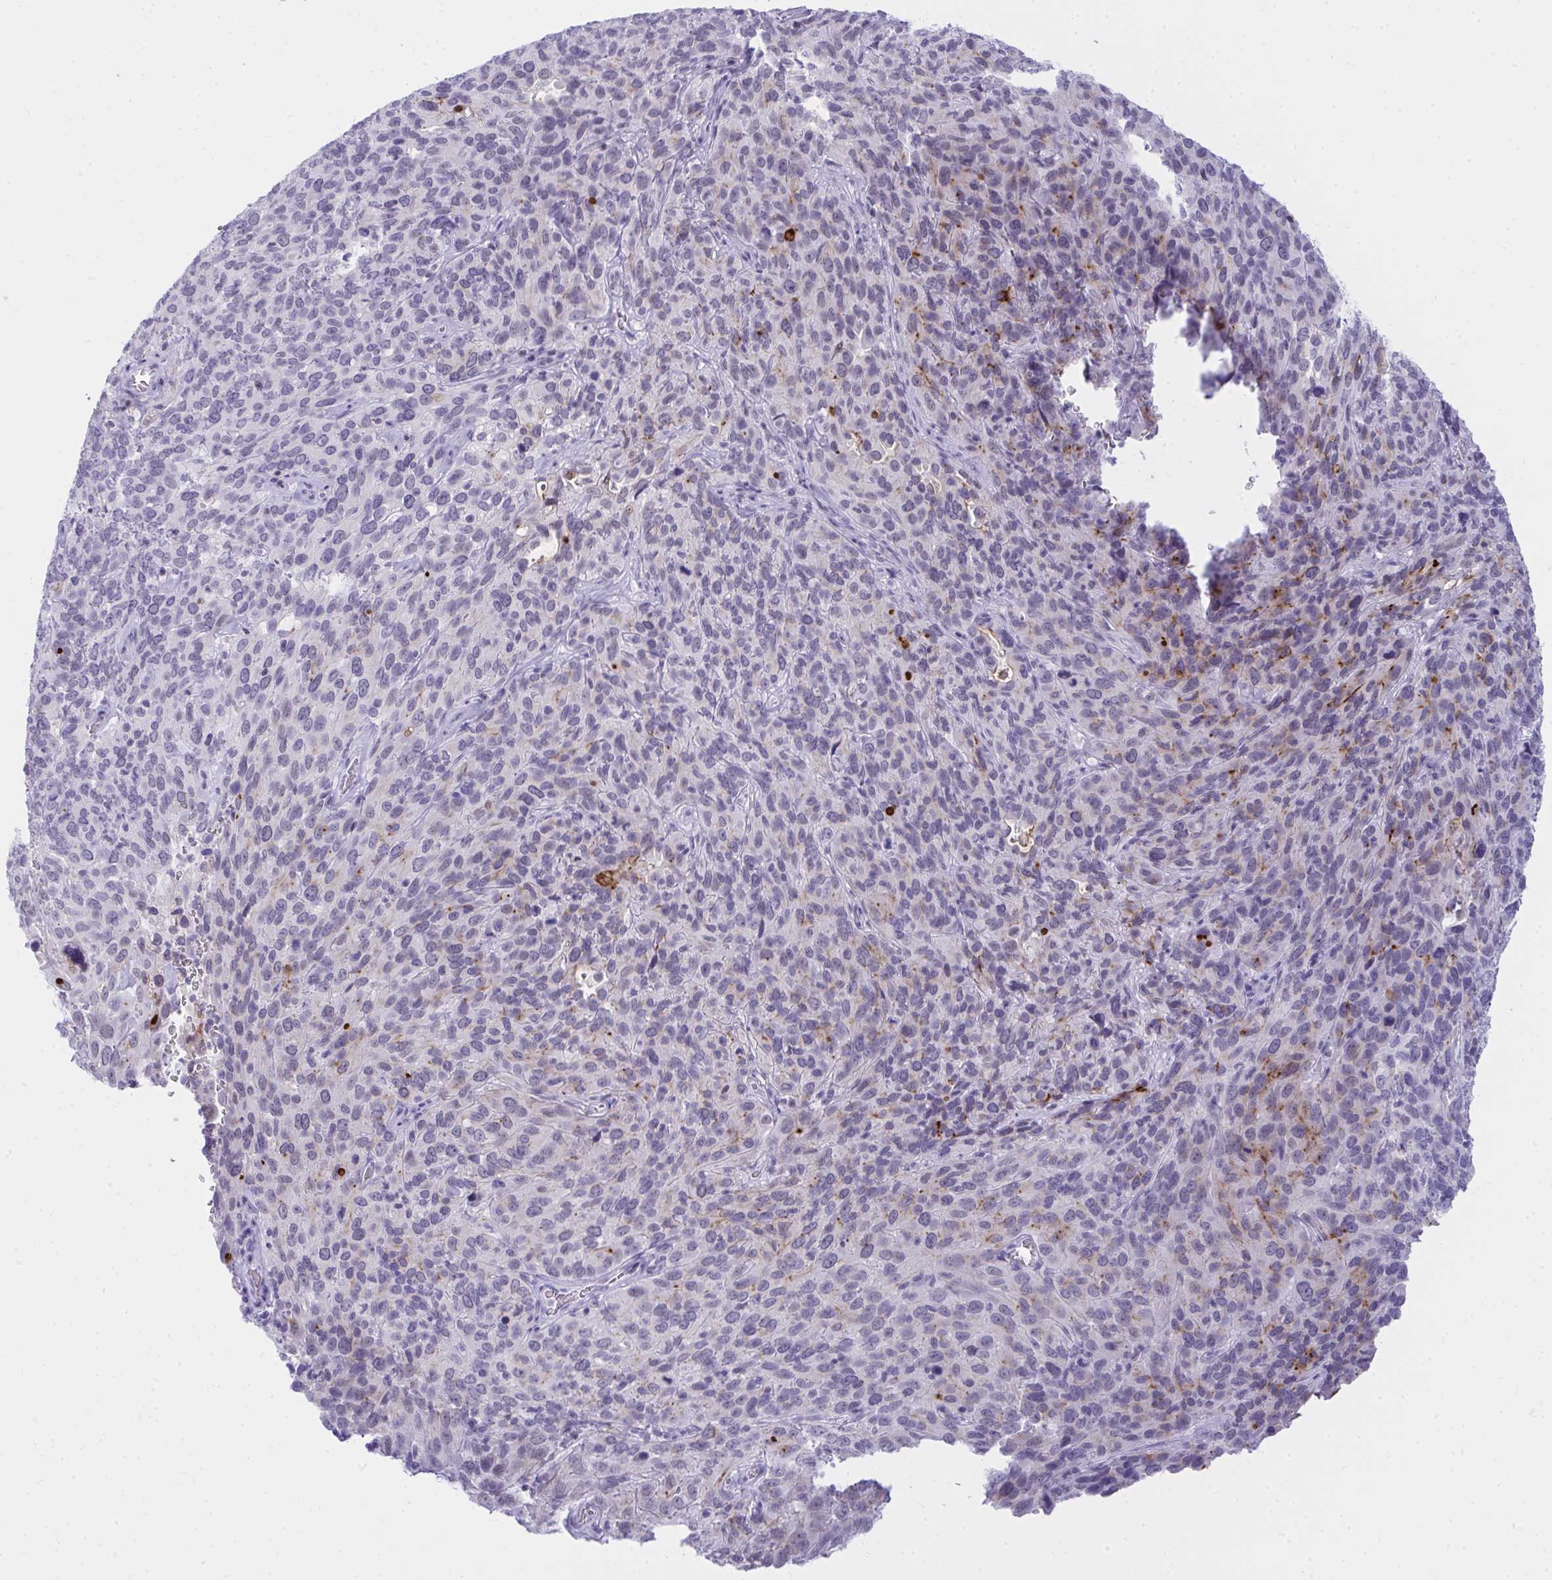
{"staining": {"intensity": "moderate", "quantity": "<25%", "location": "cytoplasmic/membranous"}, "tissue": "cervical cancer", "cell_type": "Tumor cells", "image_type": "cancer", "snomed": [{"axis": "morphology", "description": "Squamous cell carcinoma, NOS"}, {"axis": "topography", "description": "Cervix"}], "caption": "This is a photomicrograph of immunohistochemistry (IHC) staining of cervical squamous cell carcinoma, which shows moderate expression in the cytoplasmic/membranous of tumor cells.", "gene": "OR5F1", "patient": {"sex": "female", "age": 51}}